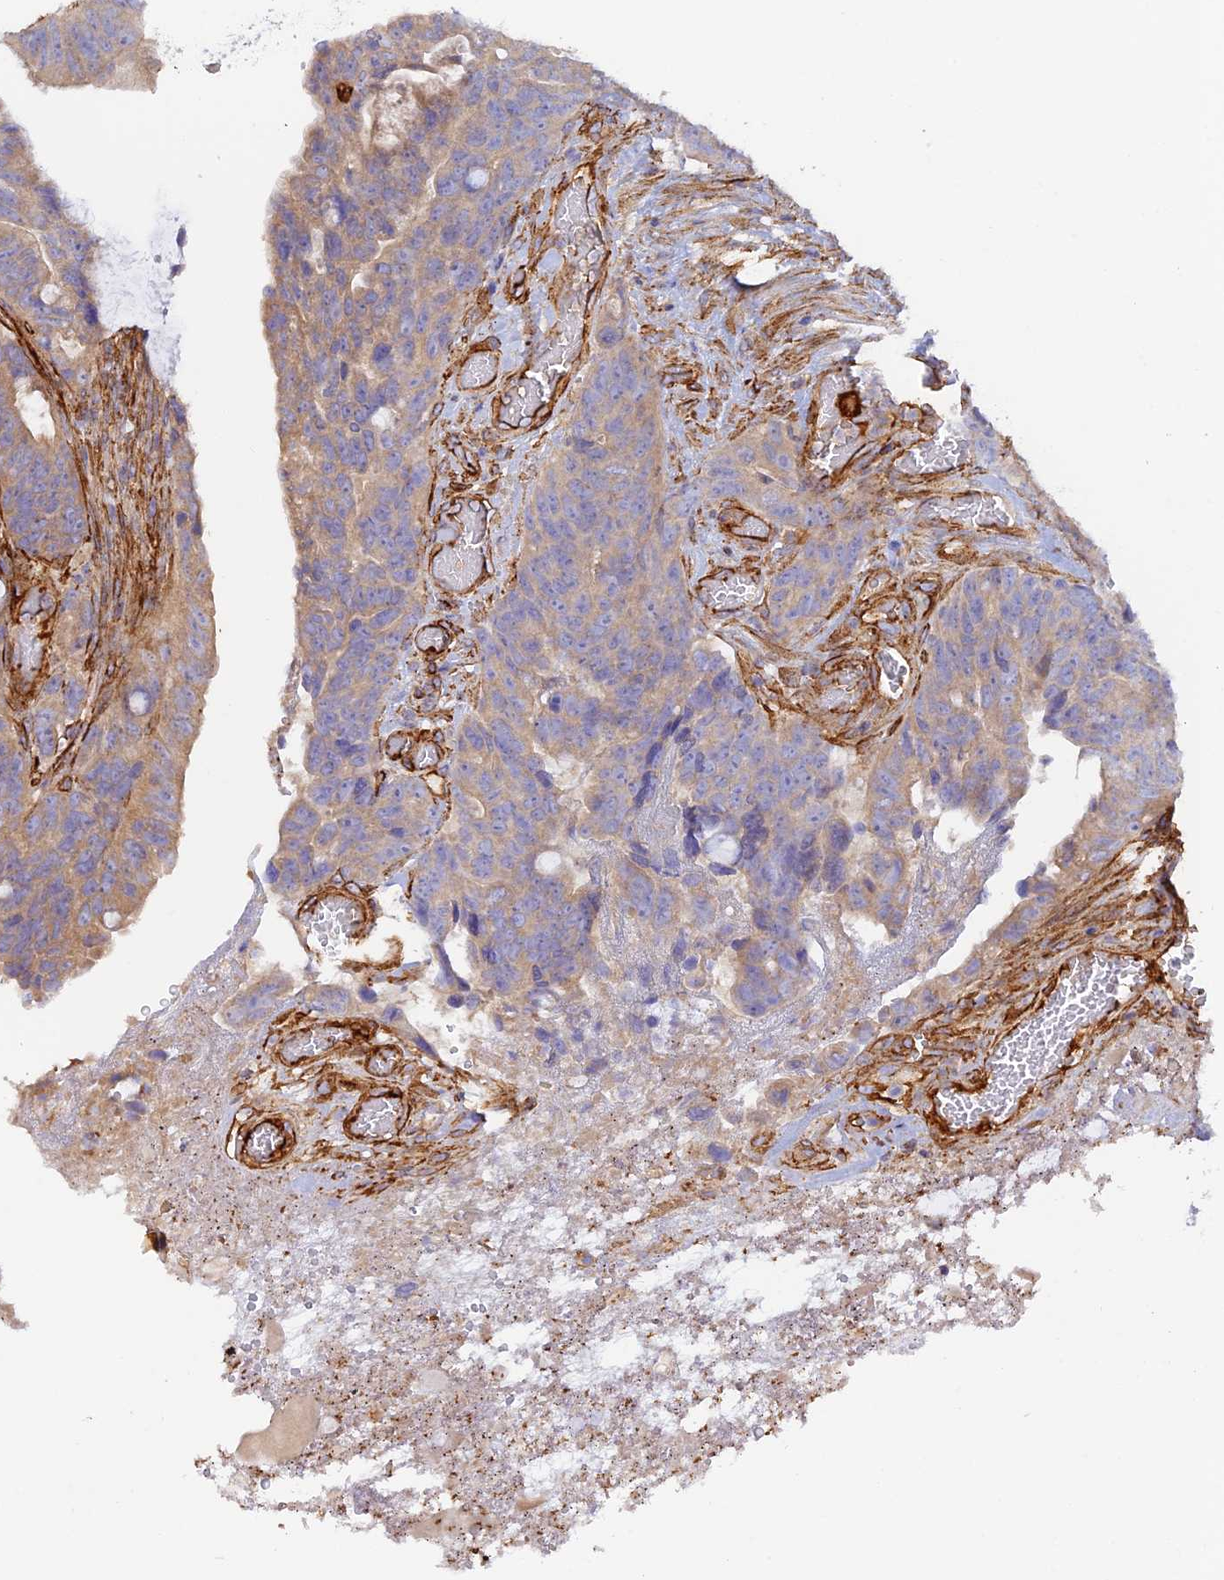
{"staining": {"intensity": "weak", "quantity": "25%-75%", "location": "cytoplasmic/membranous"}, "tissue": "colorectal cancer", "cell_type": "Tumor cells", "image_type": "cancer", "snomed": [{"axis": "morphology", "description": "Adenocarcinoma, NOS"}, {"axis": "topography", "description": "Colon"}], "caption": "An IHC histopathology image of neoplastic tissue is shown. Protein staining in brown highlights weak cytoplasmic/membranous positivity in colorectal adenocarcinoma within tumor cells.", "gene": "MYO9A", "patient": {"sex": "female", "age": 82}}